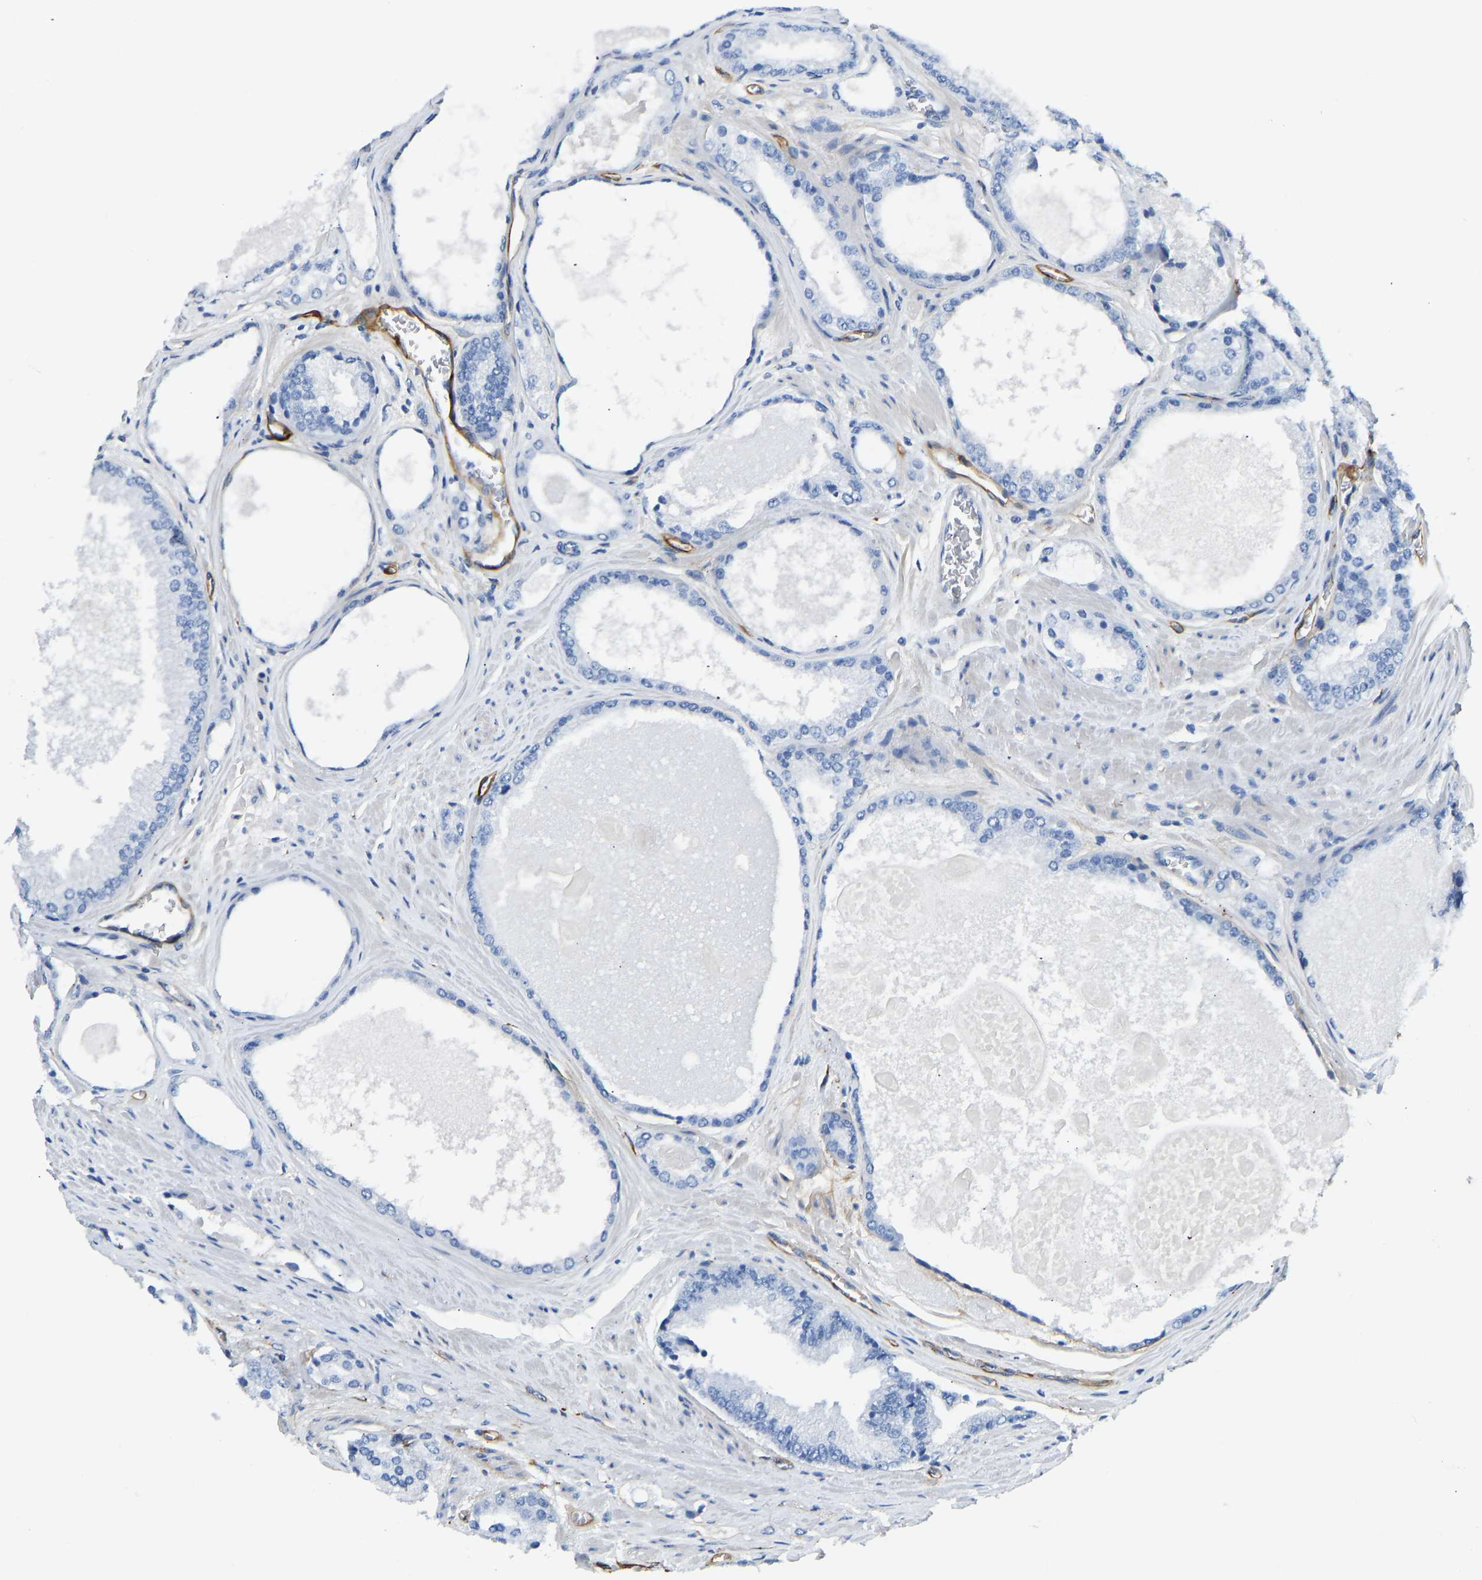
{"staining": {"intensity": "negative", "quantity": "none", "location": "none"}, "tissue": "prostate cancer", "cell_type": "Tumor cells", "image_type": "cancer", "snomed": [{"axis": "morphology", "description": "Adenocarcinoma, High grade"}, {"axis": "topography", "description": "Prostate"}], "caption": "The image displays no staining of tumor cells in high-grade adenocarcinoma (prostate).", "gene": "COL15A1", "patient": {"sex": "male", "age": 65}}